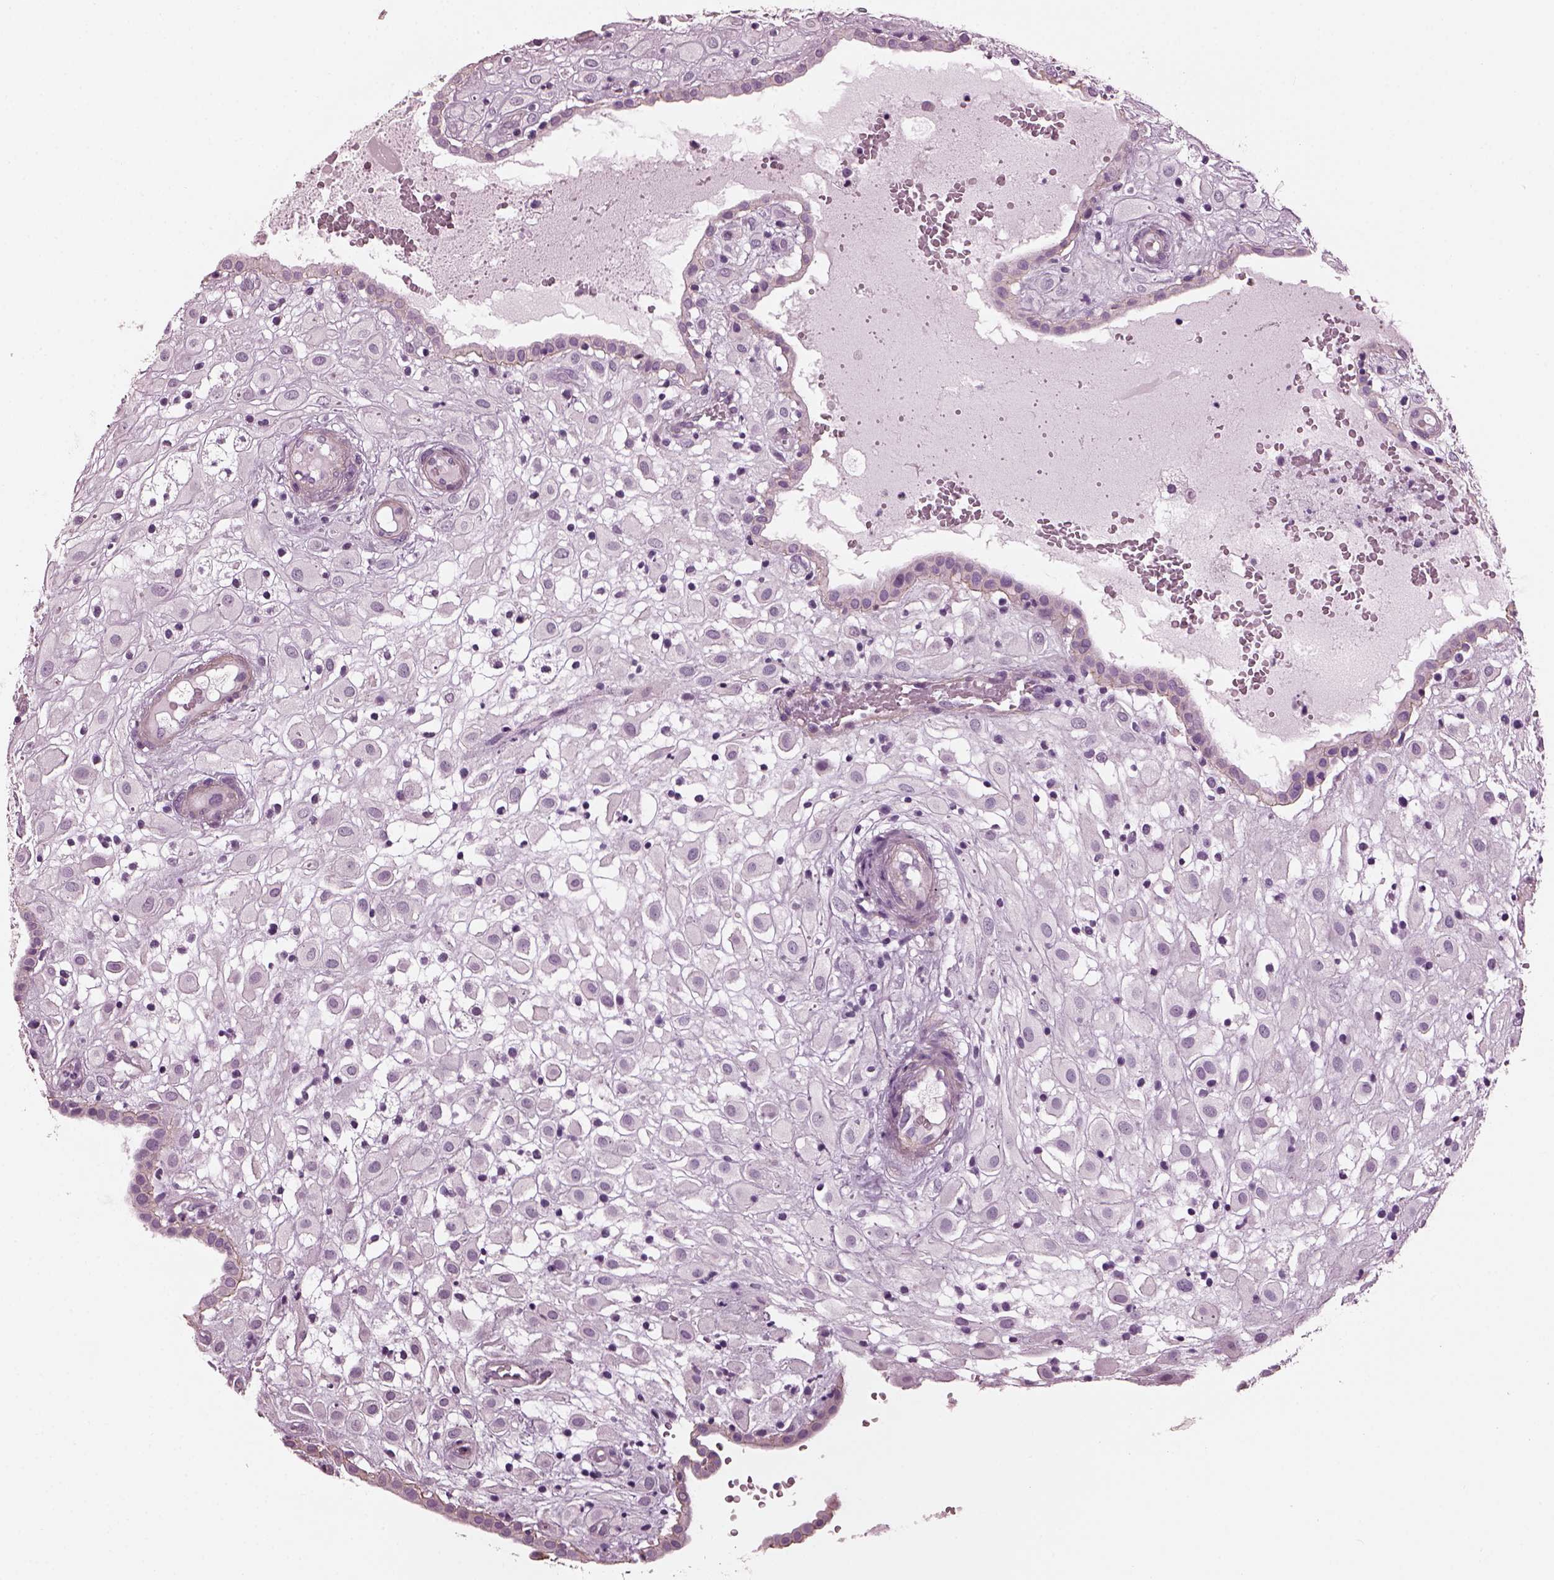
{"staining": {"intensity": "negative", "quantity": "none", "location": "none"}, "tissue": "placenta", "cell_type": "Decidual cells", "image_type": "normal", "snomed": [{"axis": "morphology", "description": "Normal tissue, NOS"}, {"axis": "topography", "description": "Placenta"}], "caption": "Immunohistochemistry micrograph of unremarkable placenta: human placenta stained with DAB (3,3'-diaminobenzidine) exhibits no significant protein expression in decidual cells. (Immunohistochemistry, brightfield microscopy, high magnification).", "gene": "BFSP1", "patient": {"sex": "female", "age": 24}}